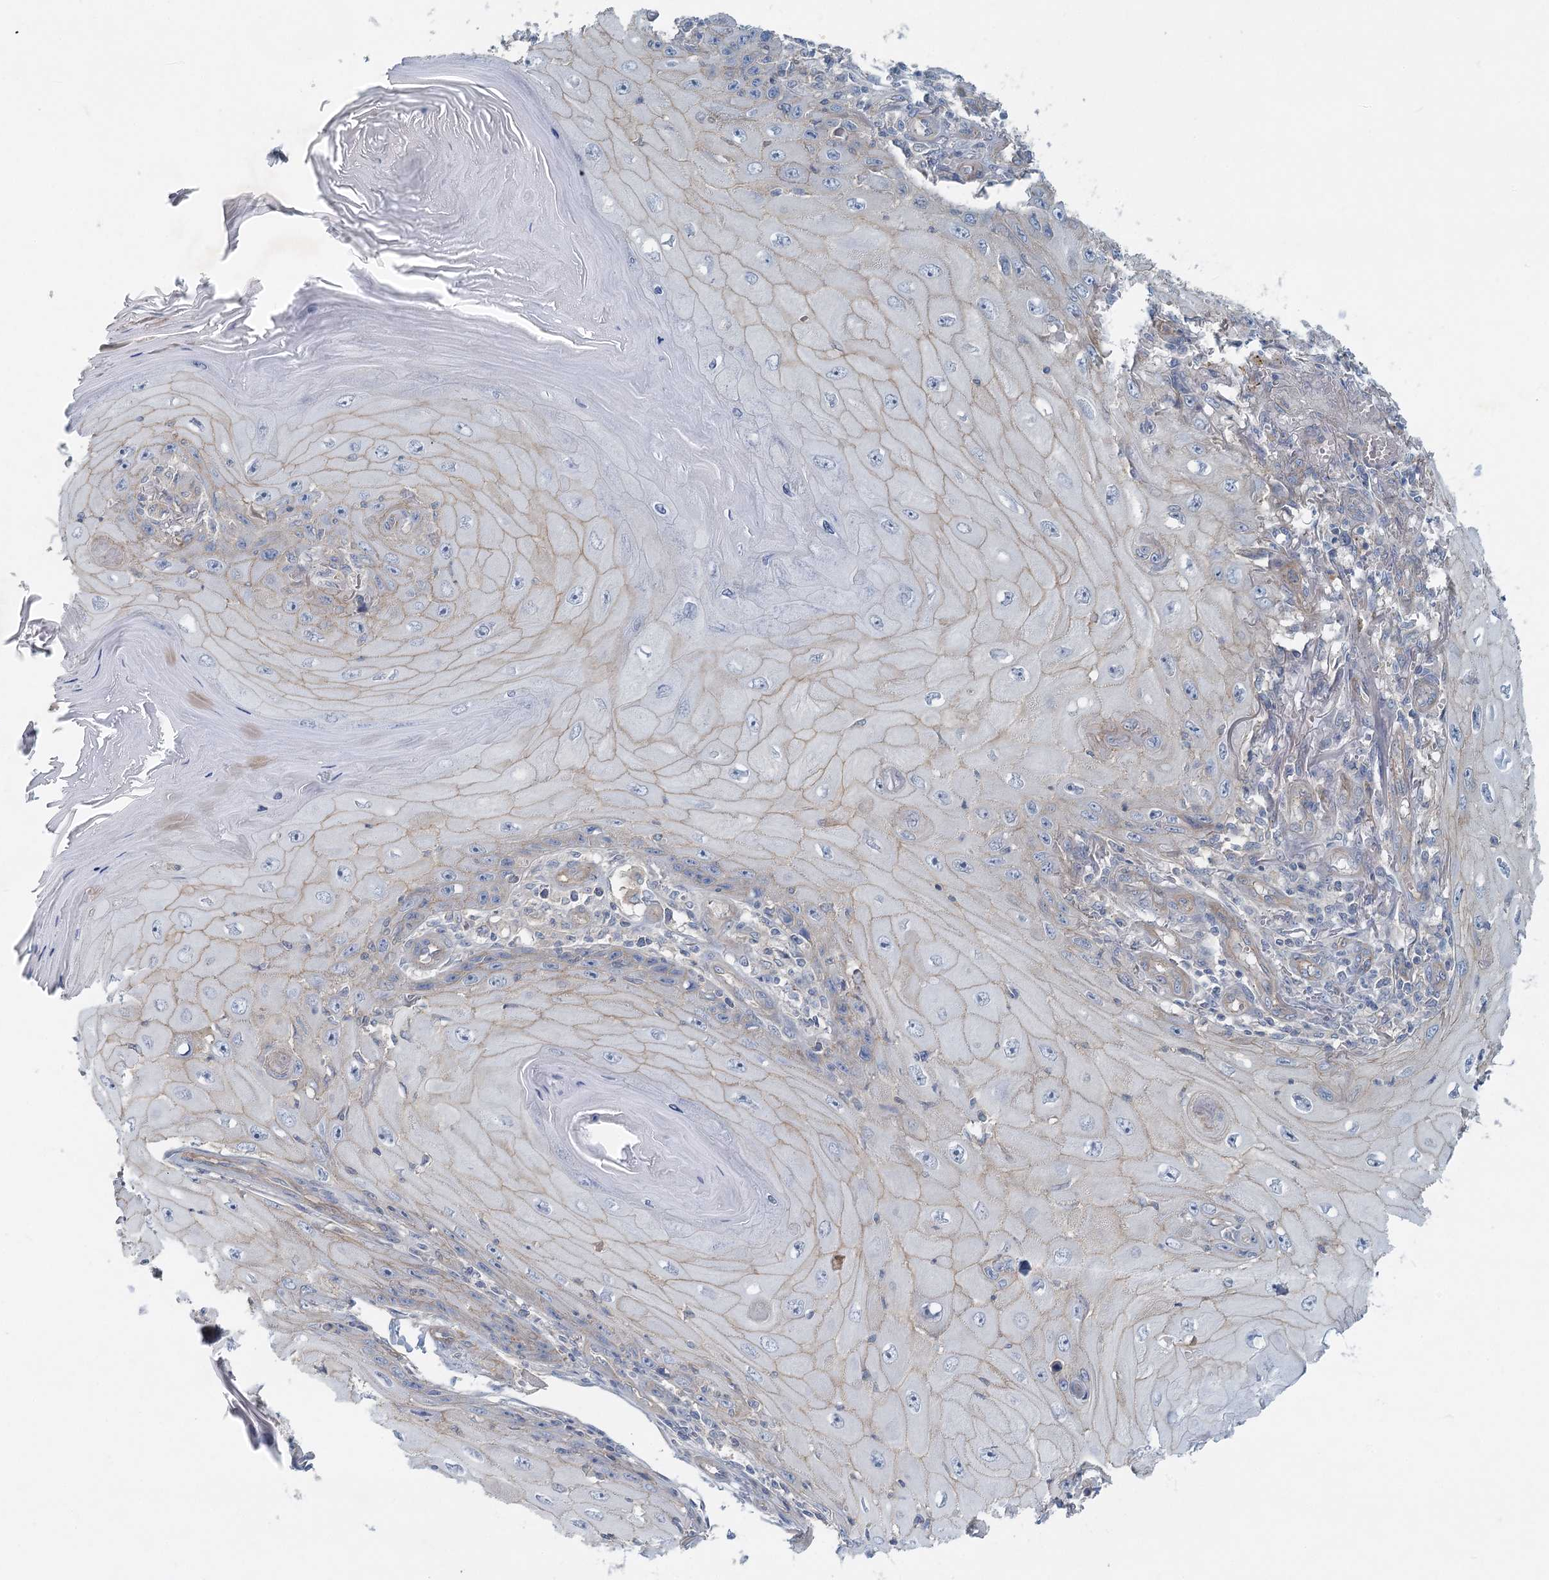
{"staining": {"intensity": "weak", "quantity": "25%-75%", "location": "cytoplasmic/membranous"}, "tissue": "skin cancer", "cell_type": "Tumor cells", "image_type": "cancer", "snomed": [{"axis": "morphology", "description": "Squamous cell carcinoma, NOS"}, {"axis": "topography", "description": "Skin"}], "caption": "Skin cancer (squamous cell carcinoma) stained for a protein shows weak cytoplasmic/membranous positivity in tumor cells.", "gene": "DNMBP", "patient": {"sex": "female", "age": 73}}